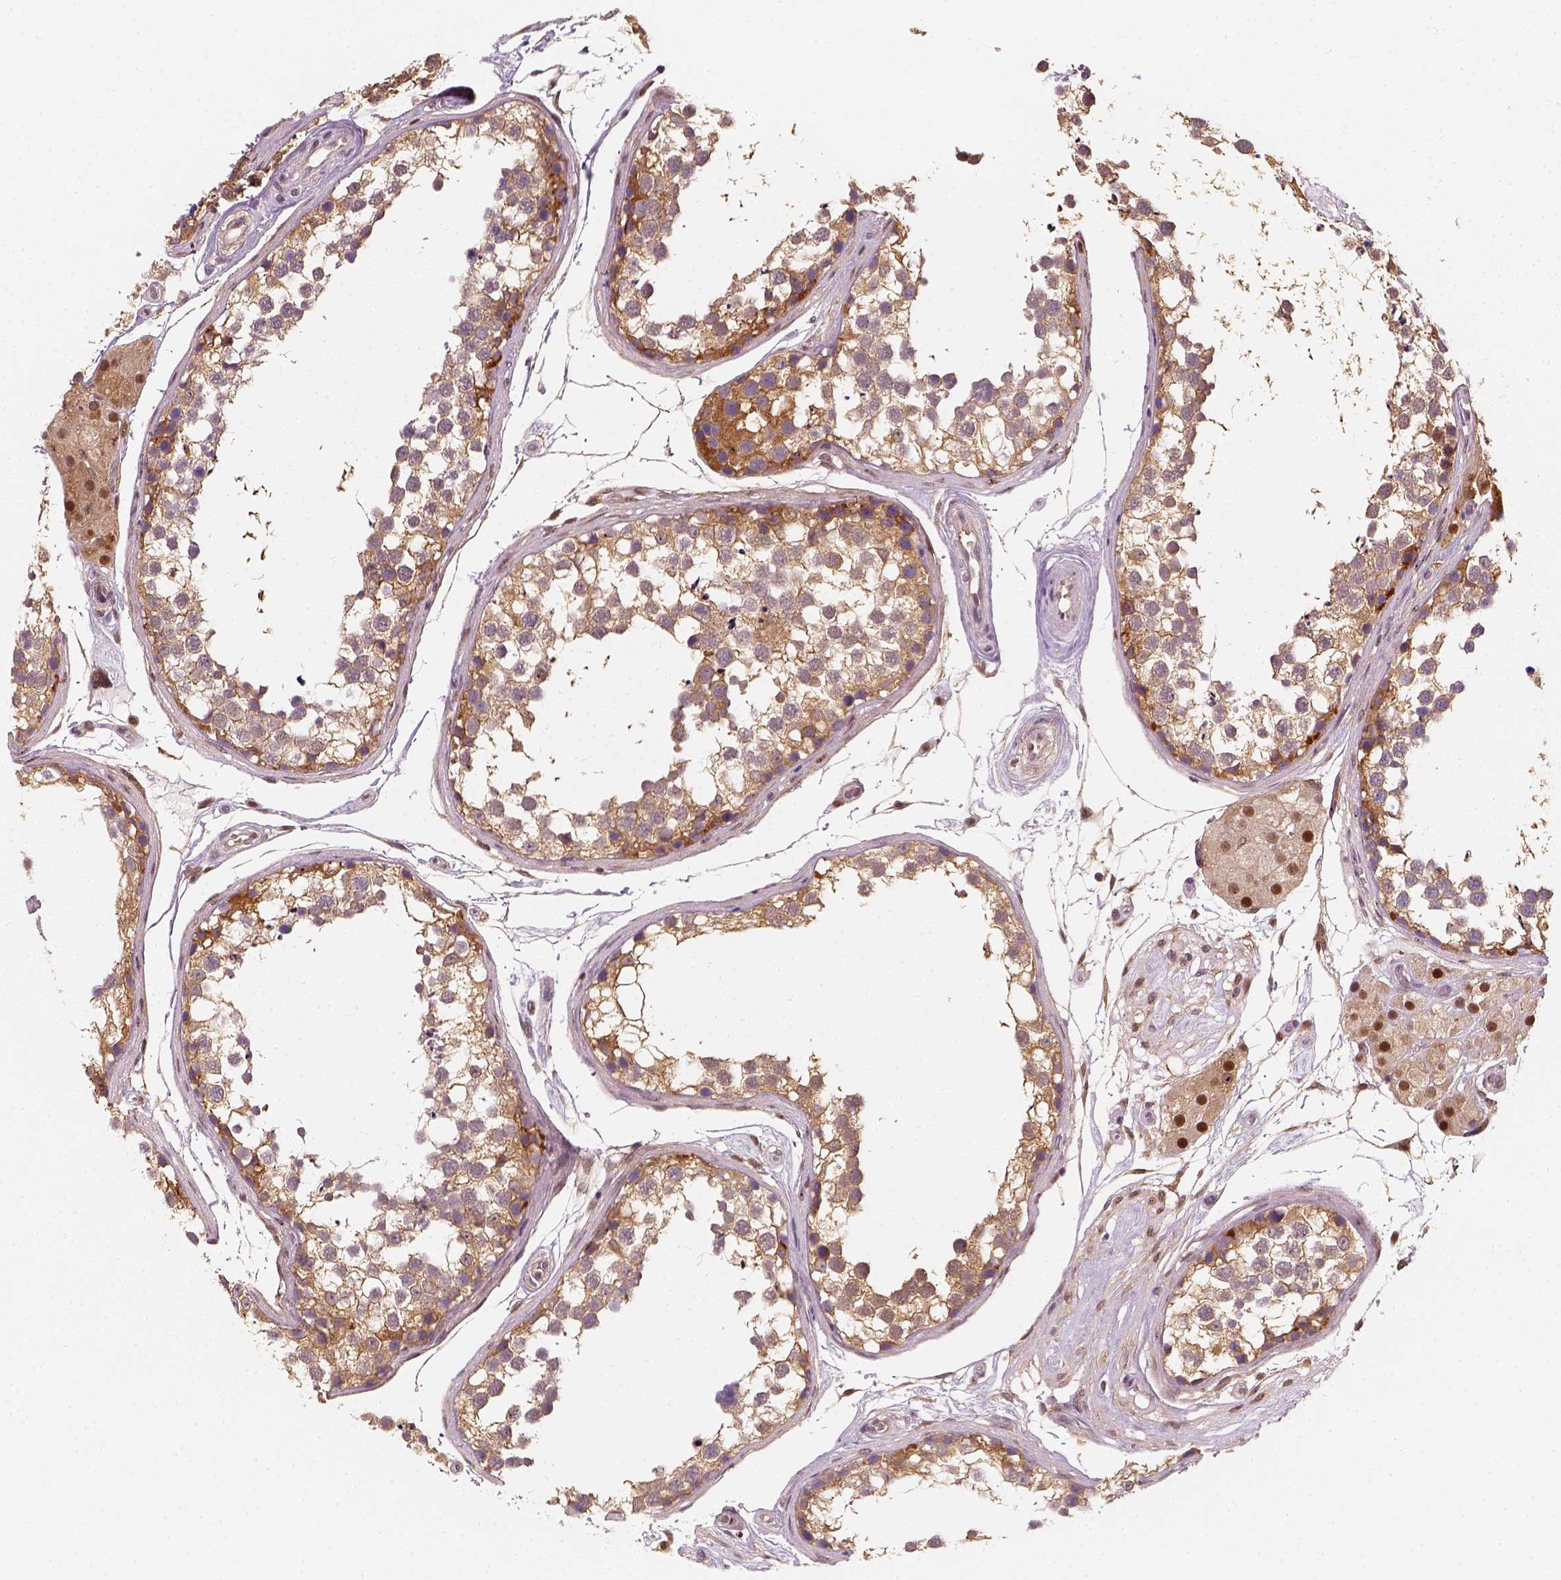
{"staining": {"intensity": "moderate", "quantity": ">75%", "location": "cytoplasmic/membranous"}, "tissue": "testis", "cell_type": "Cells in seminiferous ducts", "image_type": "normal", "snomed": [{"axis": "morphology", "description": "Normal tissue, NOS"}, {"axis": "morphology", "description": "Seminoma, NOS"}, {"axis": "topography", "description": "Testis"}], "caption": "This image displays unremarkable testis stained with immunohistochemistry (IHC) to label a protein in brown. The cytoplasmic/membranous of cells in seminiferous ducts show moderate positivity for the protein. Nuclei are counter-stained blue.", "gene": "SQSTM1", "patient": {"sex": "male", "age": 65}}